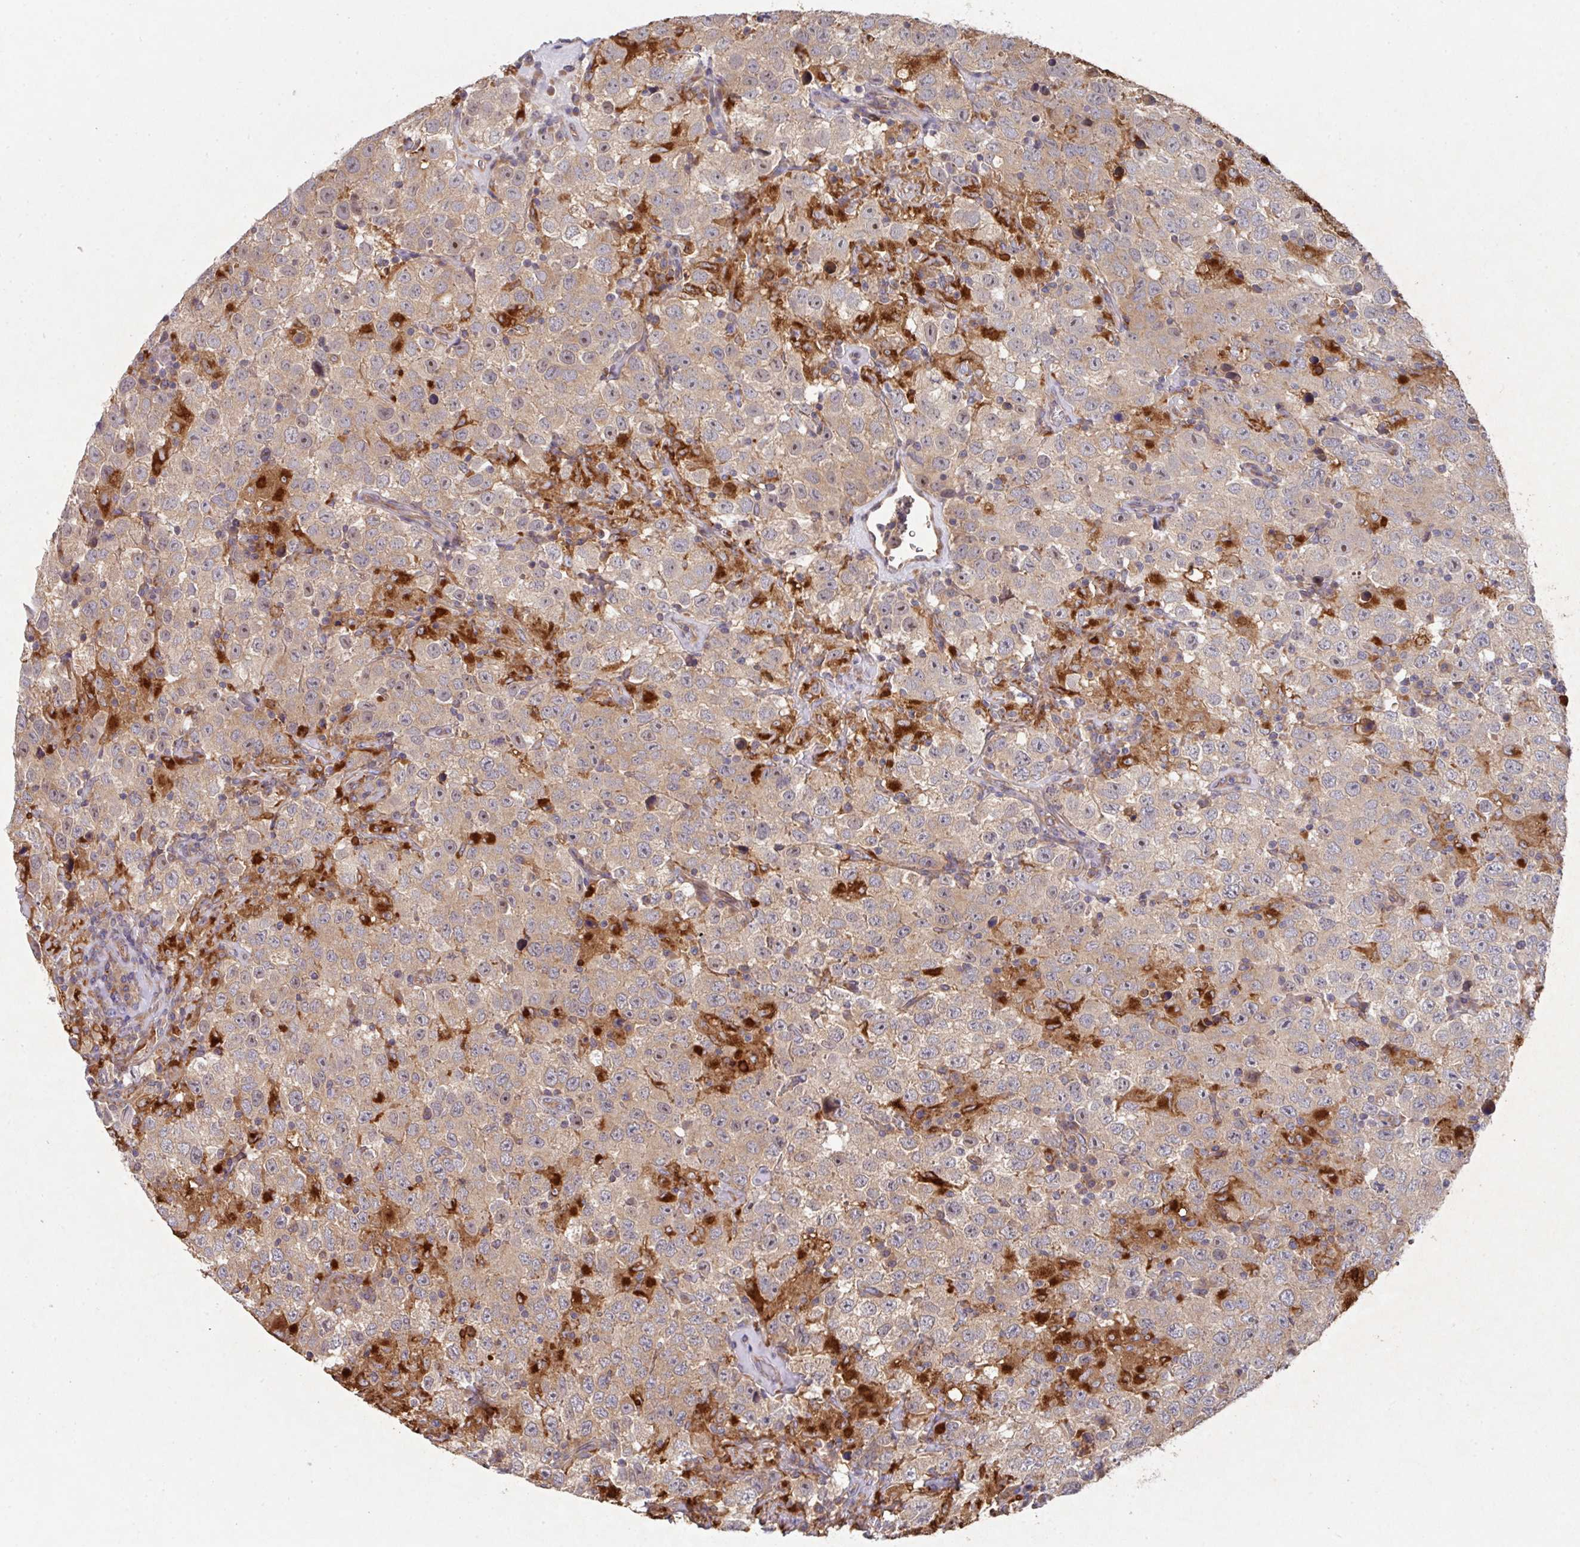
{"staining": {"intensity": "weak", "quantity": ">75%", "location": "cytoplasmic/membranous"}, "tissue": "testis cancer", "cell_type": "Tumor cells", "image_type": "cancer", "snomed": [{"axis": "morphology", "description": "Seminoma, NOS"}, {"axis": "topography", "description": "Testis"}], "caption": "Testis cancer stained for a protein (brown) displays weak cytoplasmic/membranous positive positivity in about >75% of tumor cells.", "gene": "TRIM14", "patient": {"sex": "male", "age": 41}}